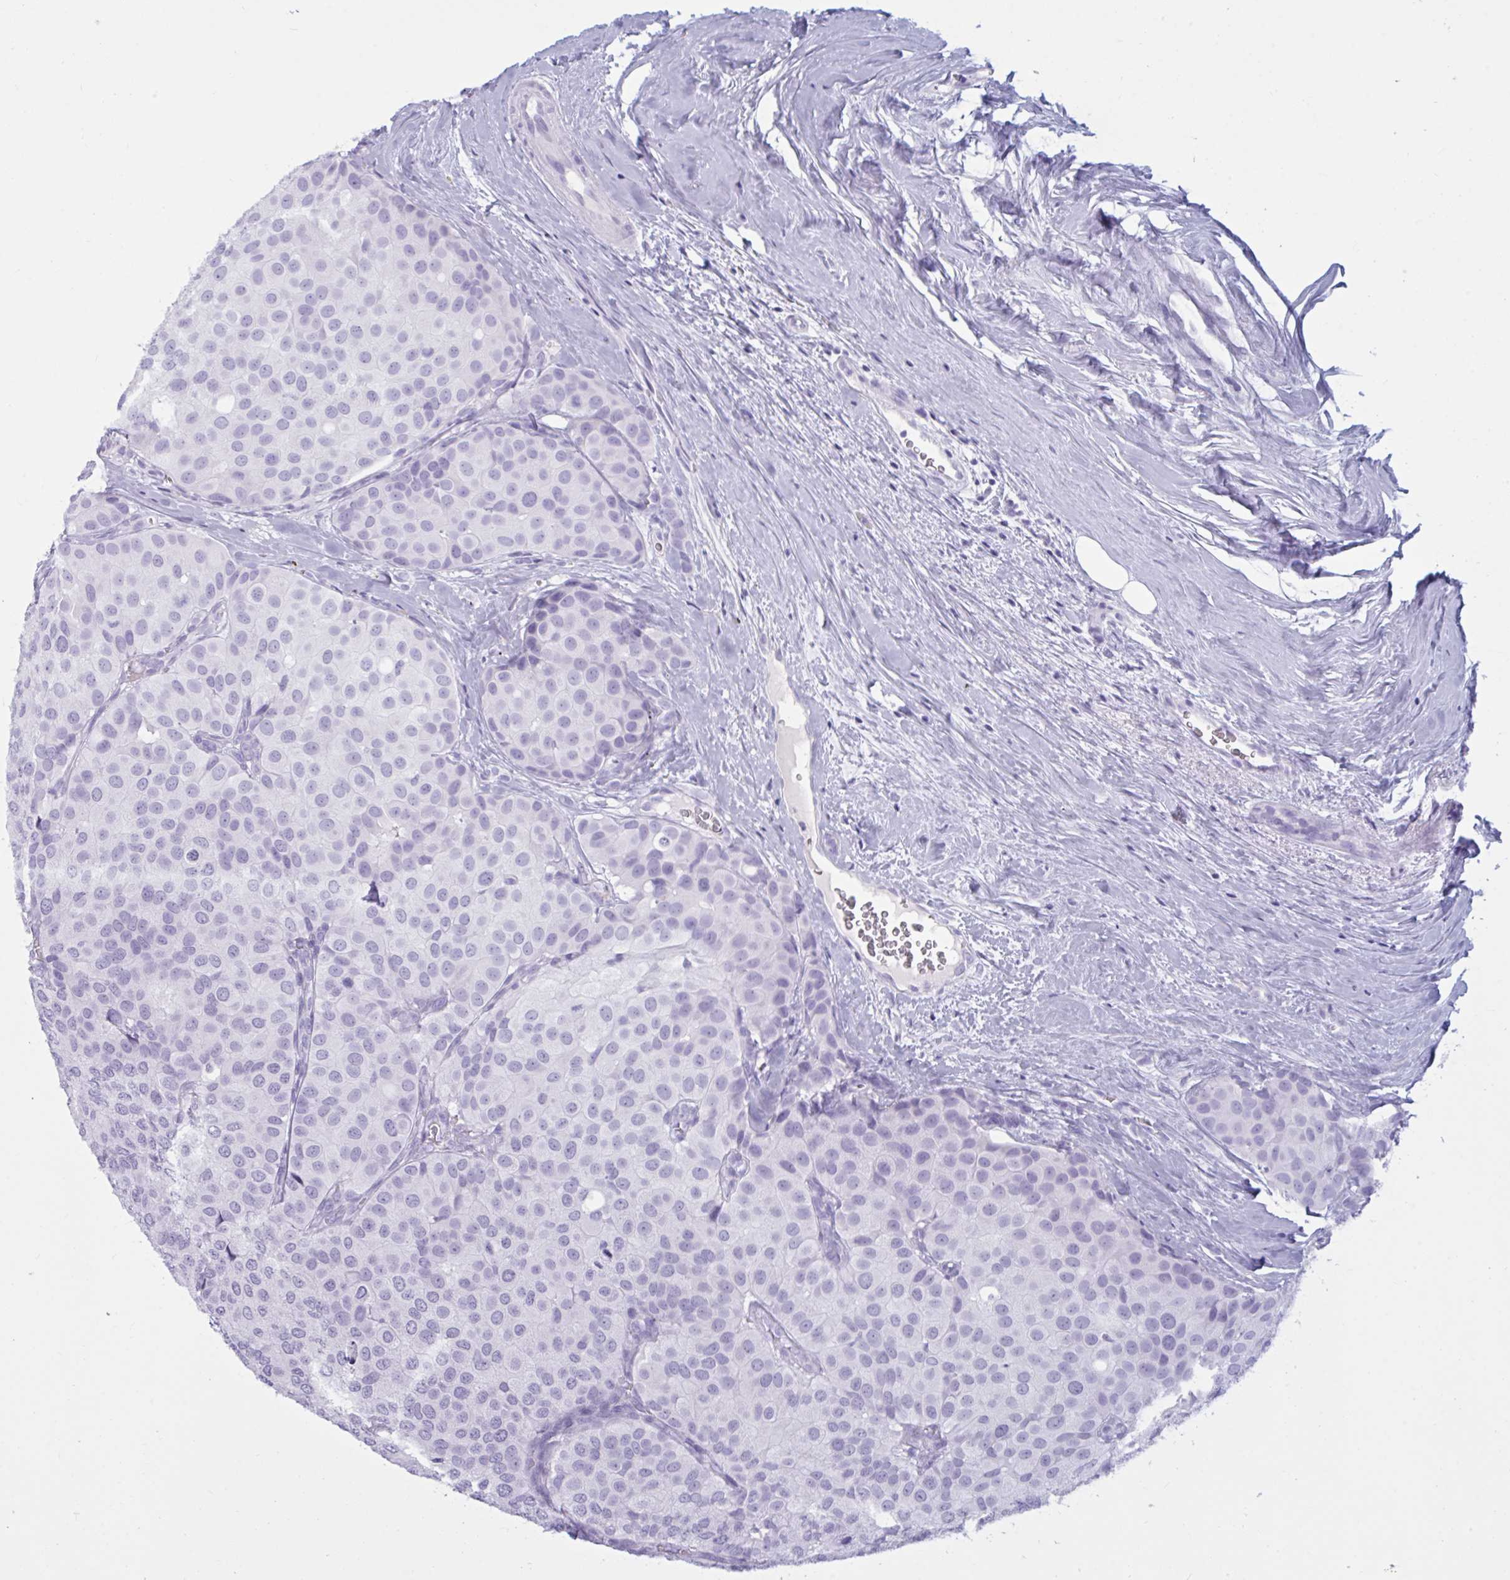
{"staining": {"intensity": "negative", "quantity": "none", "location": "none"}, "tissue": "breast cancer", "cell_type": "Tumor cells", "image_type": "cancer", "snomed": [{"axis": "morphology", "description": "Duct carcinoma"}, {"axis": "topography", "description": "Breast"}], "caption": "High power microscopy micrograph of an immunohistochemistry photomicrograph of breast infiltrating ductal carcinoma, revealing no significant expression in tumor cells. (DAB immunohistochemistry with hematoxylin counter stain).", "gene": "BBS10", "patient": {"sex": "female", "age": 70}}